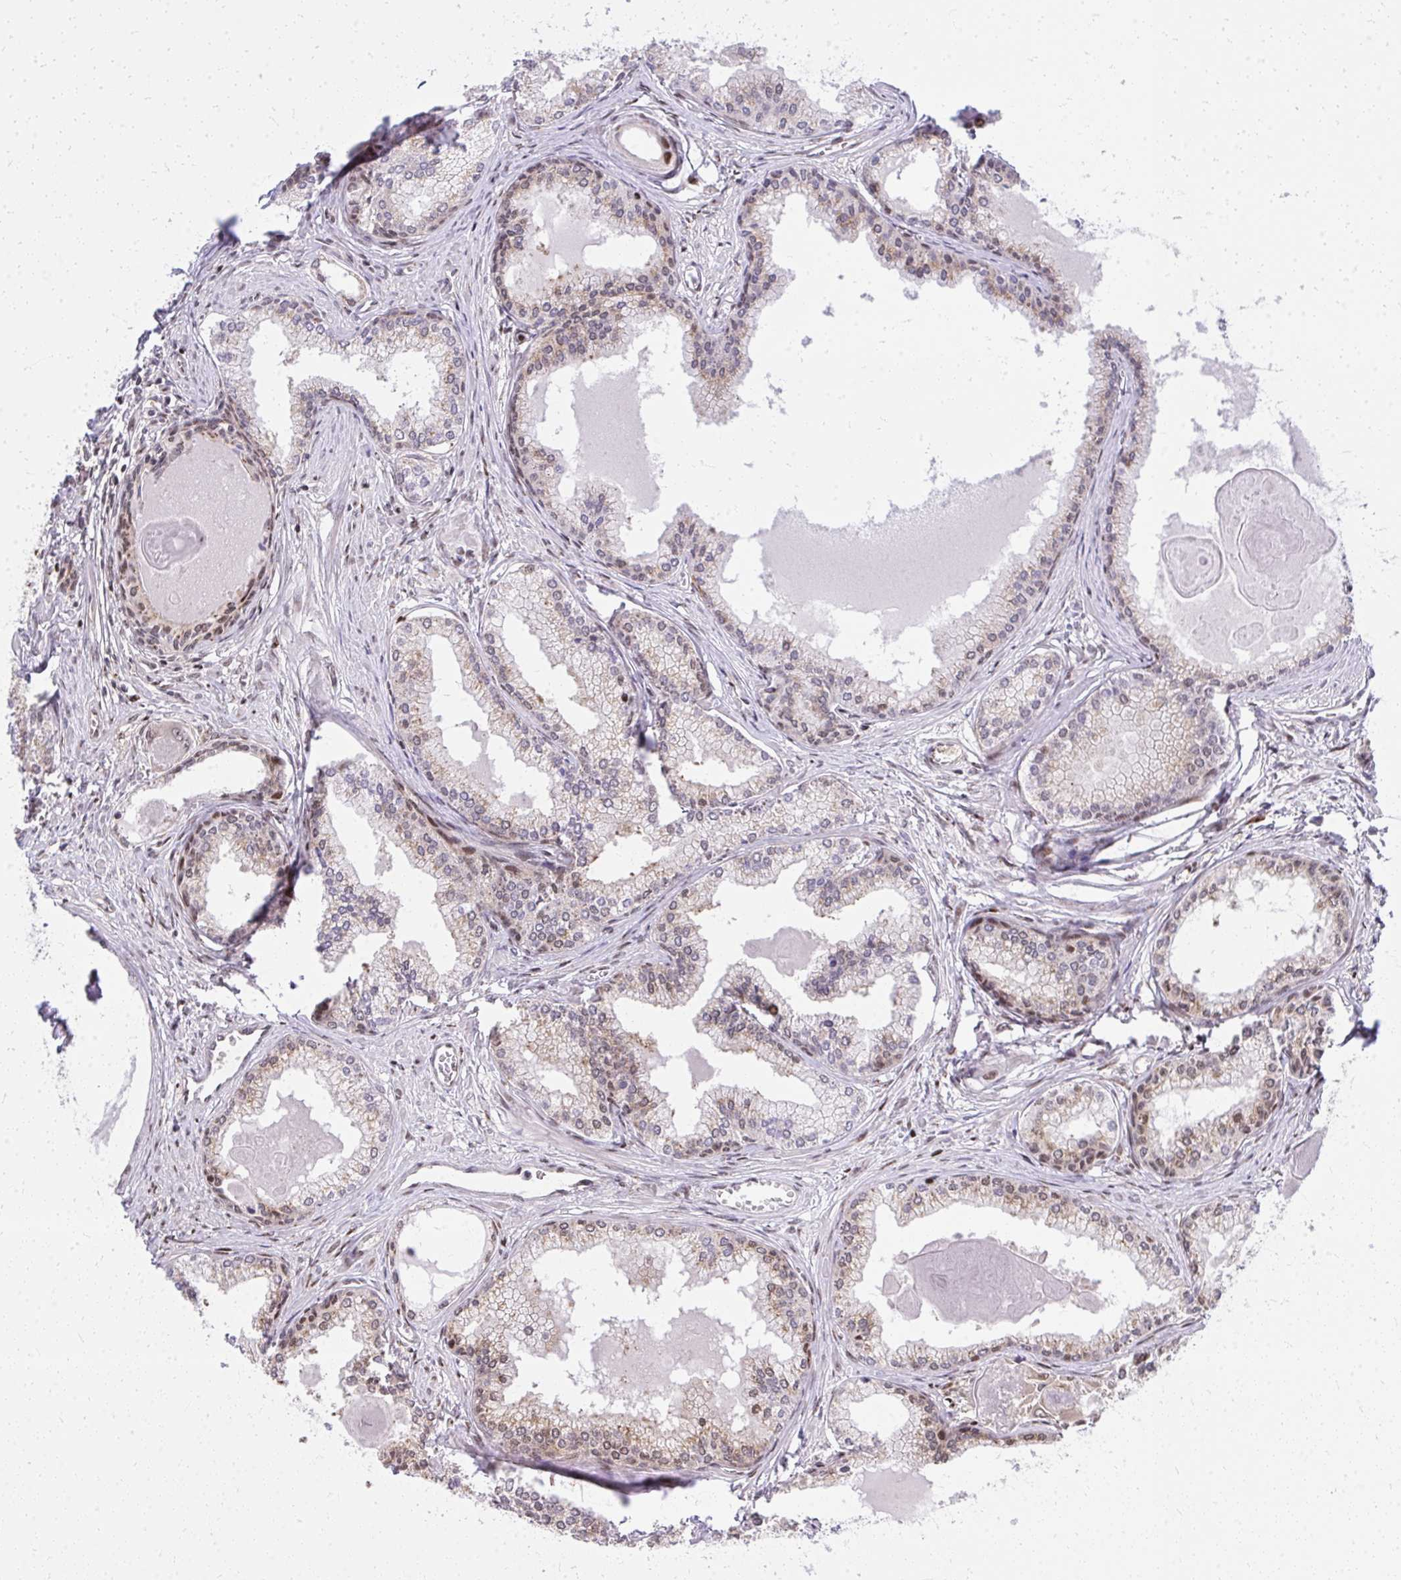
{"staining": {"intensity": "weak", "quantity": "25%-75%", "location": "cytoplasmic/membranous,nuclear"}, "tissue": "prostate cancer", "cell_type": "Tumor cells", "image_type": "cancer", "snomed": [{"axis": "morphology", "description": "Adenocarcinoma, High grade"}, {"axis": "topography", "description": "Prostate"}], "caption": "Prostate cancer stained with DAB (3,3'-diaminobenzidine) immunohistochemistry (IHC) reveals low levels of weak cytoplasmic/membranous and nuclear staining in approximately 25%-75% of tumor cells.", "gene": "PIGY", "patient": {"sex": "male", "age": 68}}